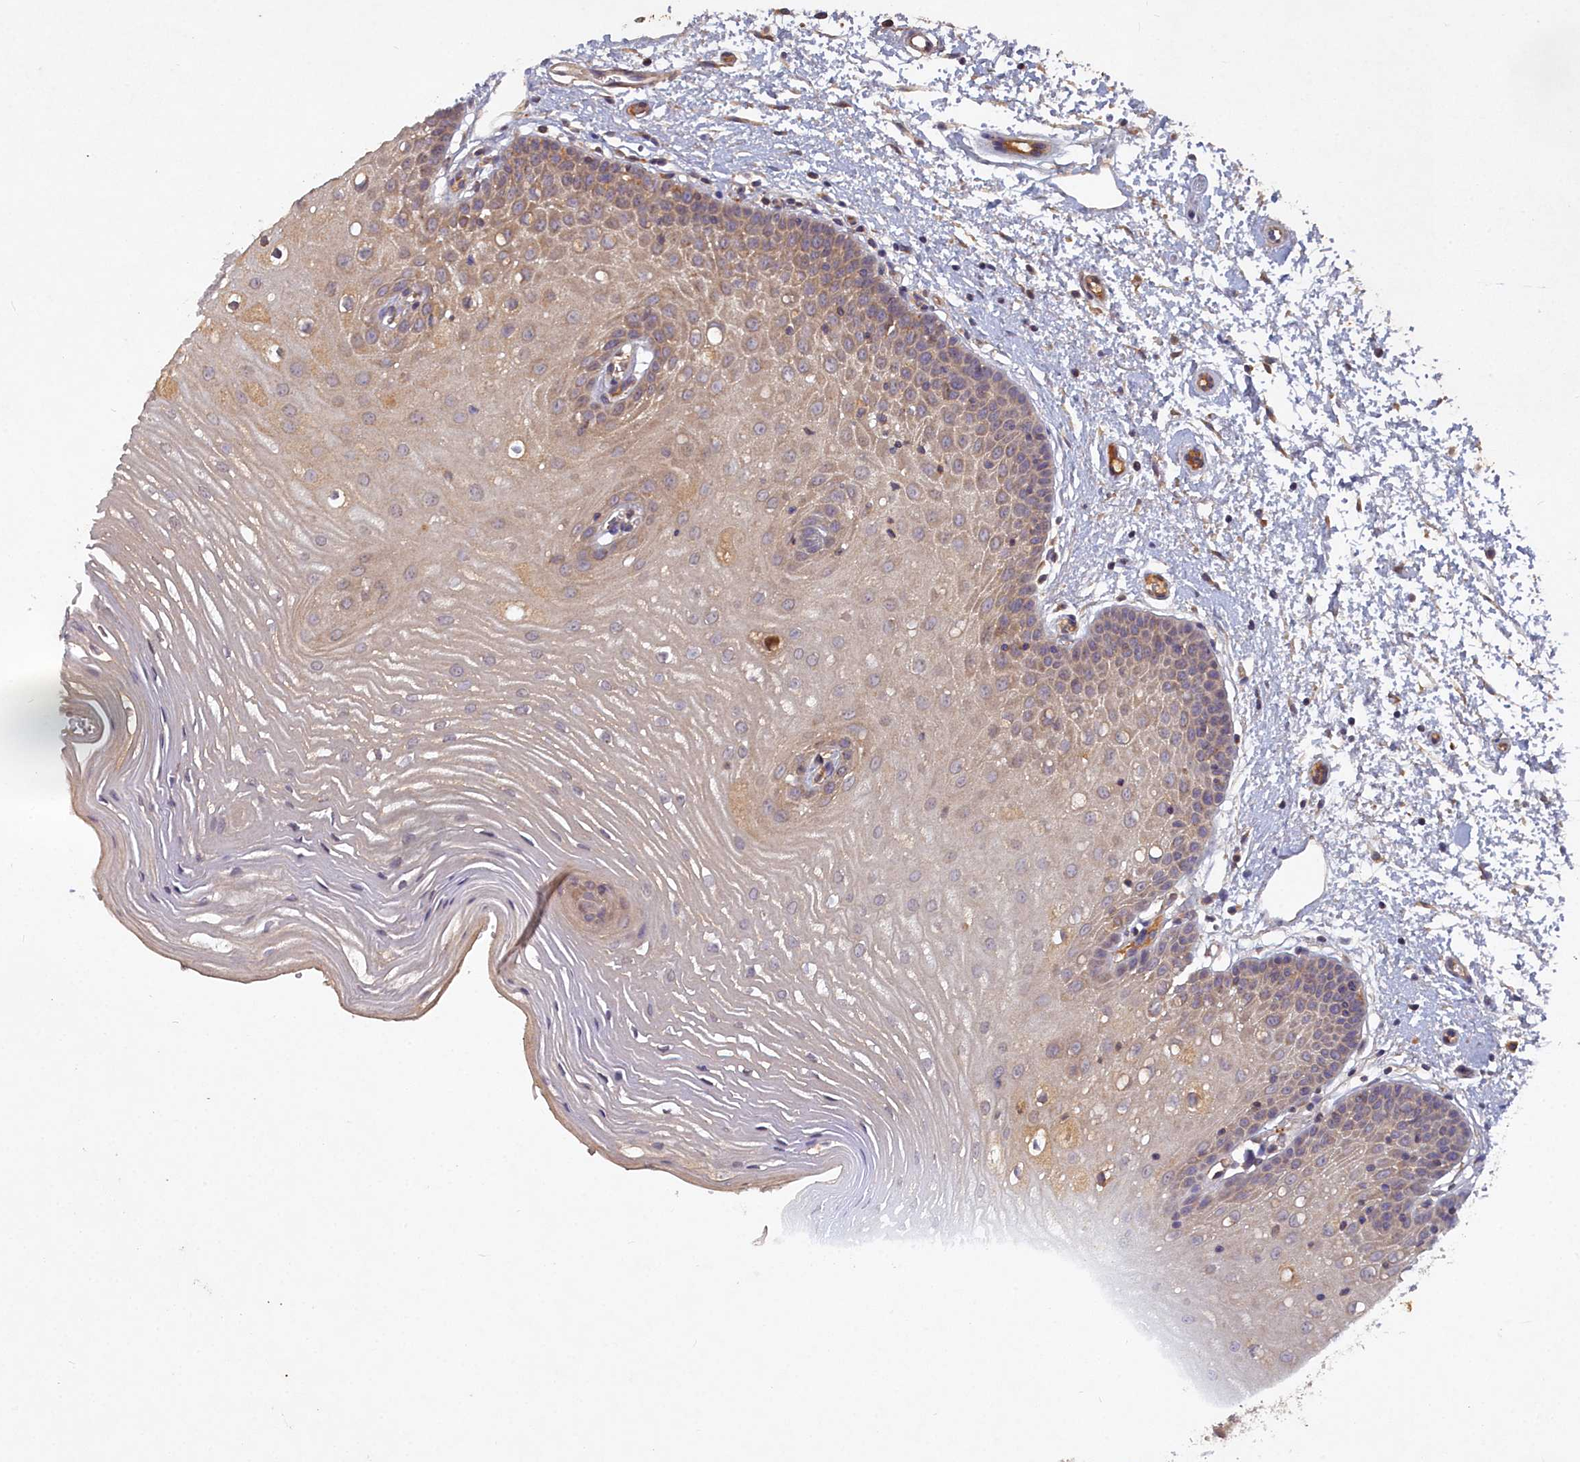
{"staining": {"intensity": "weak", "quantity": "25%-75%", "location": "cytoplasmic/membranous"}, "tissue": "oral mucosa", "cell_type": "Squamous epithelial cells", "image_type": "normal", "snomed": [{"axis": "morphology", "description": "Normal tissue, NOS"}, {"axis": "topography", "description": "Oral tissue"}, {"axis": "topography", "description": "Tounge, NOS"}], "caption": "Oral mucosa stained with IHC displays weak cytoplasmic/membranous expression in approximately 25%-75% of squamous epithelial cells. (brown staining indicates protein expression, while blue staining denotes nuclei).", "gene": "CCDC167", "patient": {"sex": "female", "age": 73}}